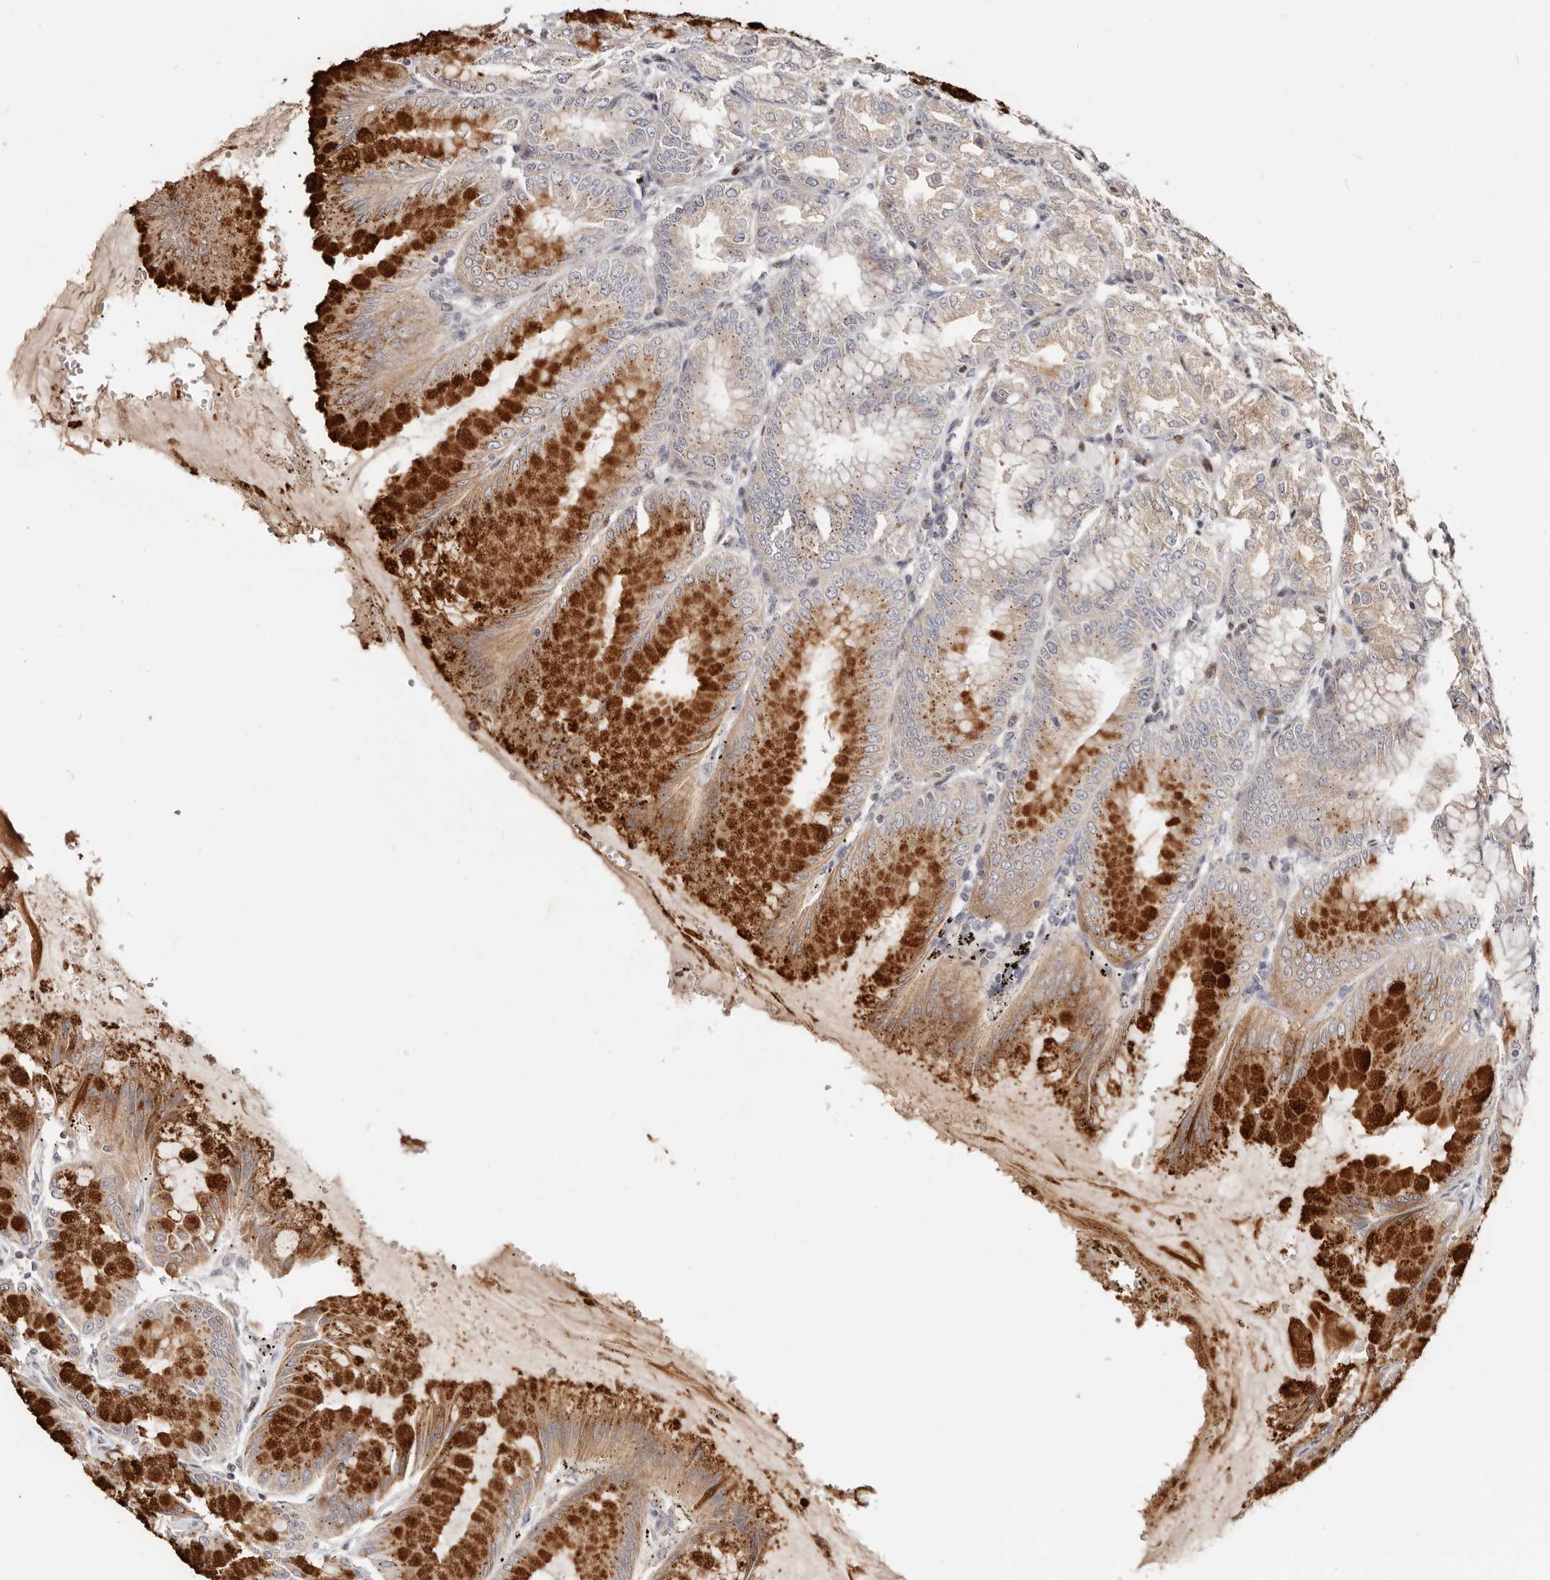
{"staining": {"intensity": "strong", "quantity": "25%-75%", "location": "cytoplasmic/membranous"}, "tissue": "stomach", "cell_type": "Glandular cells", "image_type": "normal", "snomed": [{"axis": "morphology", "description": "Normal tissue, NOS"}, {"axis": "topography", "description": "Stomach, lower"}], "caption": "IHC histopathology image of unremarkable stomach stained for a protein (brown), which shows high levels of strong cytoplasmic/membranous expression in approximately 25%-75% of glandular cells.", "gene": "IQGAP3", "patient": {"sex": "male", "age": 71}}